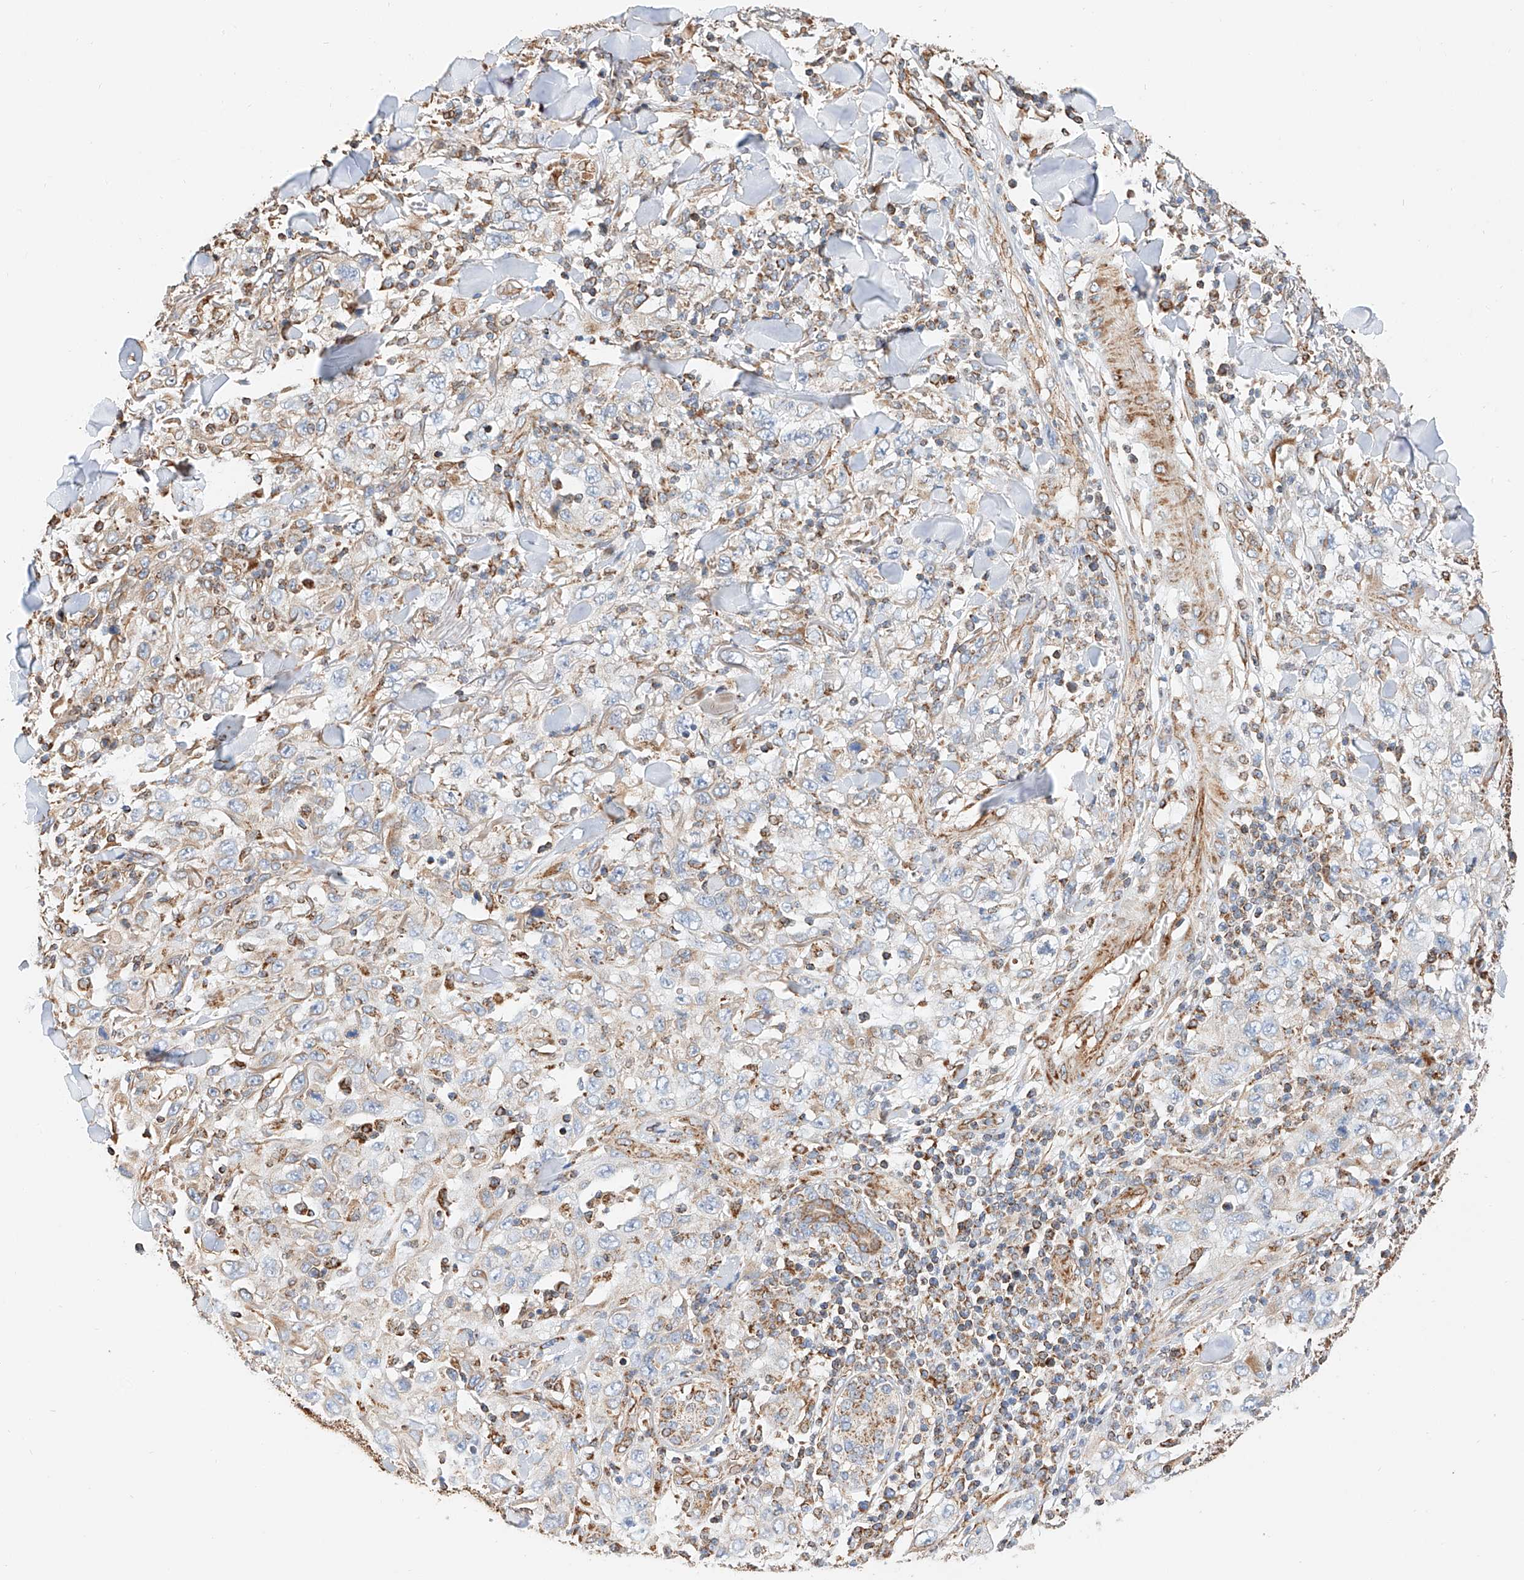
{"staining": {"intensity": "negative", "quantity": "none", "location": "none"}, "tissue": "skin cancer", "cell_type": "Tumor cells", "image_type": "cancer", "snomed": [{"axis": "morphology", "description": "Squamous cell carcinoma, NOS"}, {"axis": "topography", "description": "Skin"}], "caption": "Tumor cells are negative for protein expression in human skin cancer.", "gene": "NDUFV3", "patient": {"sex": "female", "age": 88}}